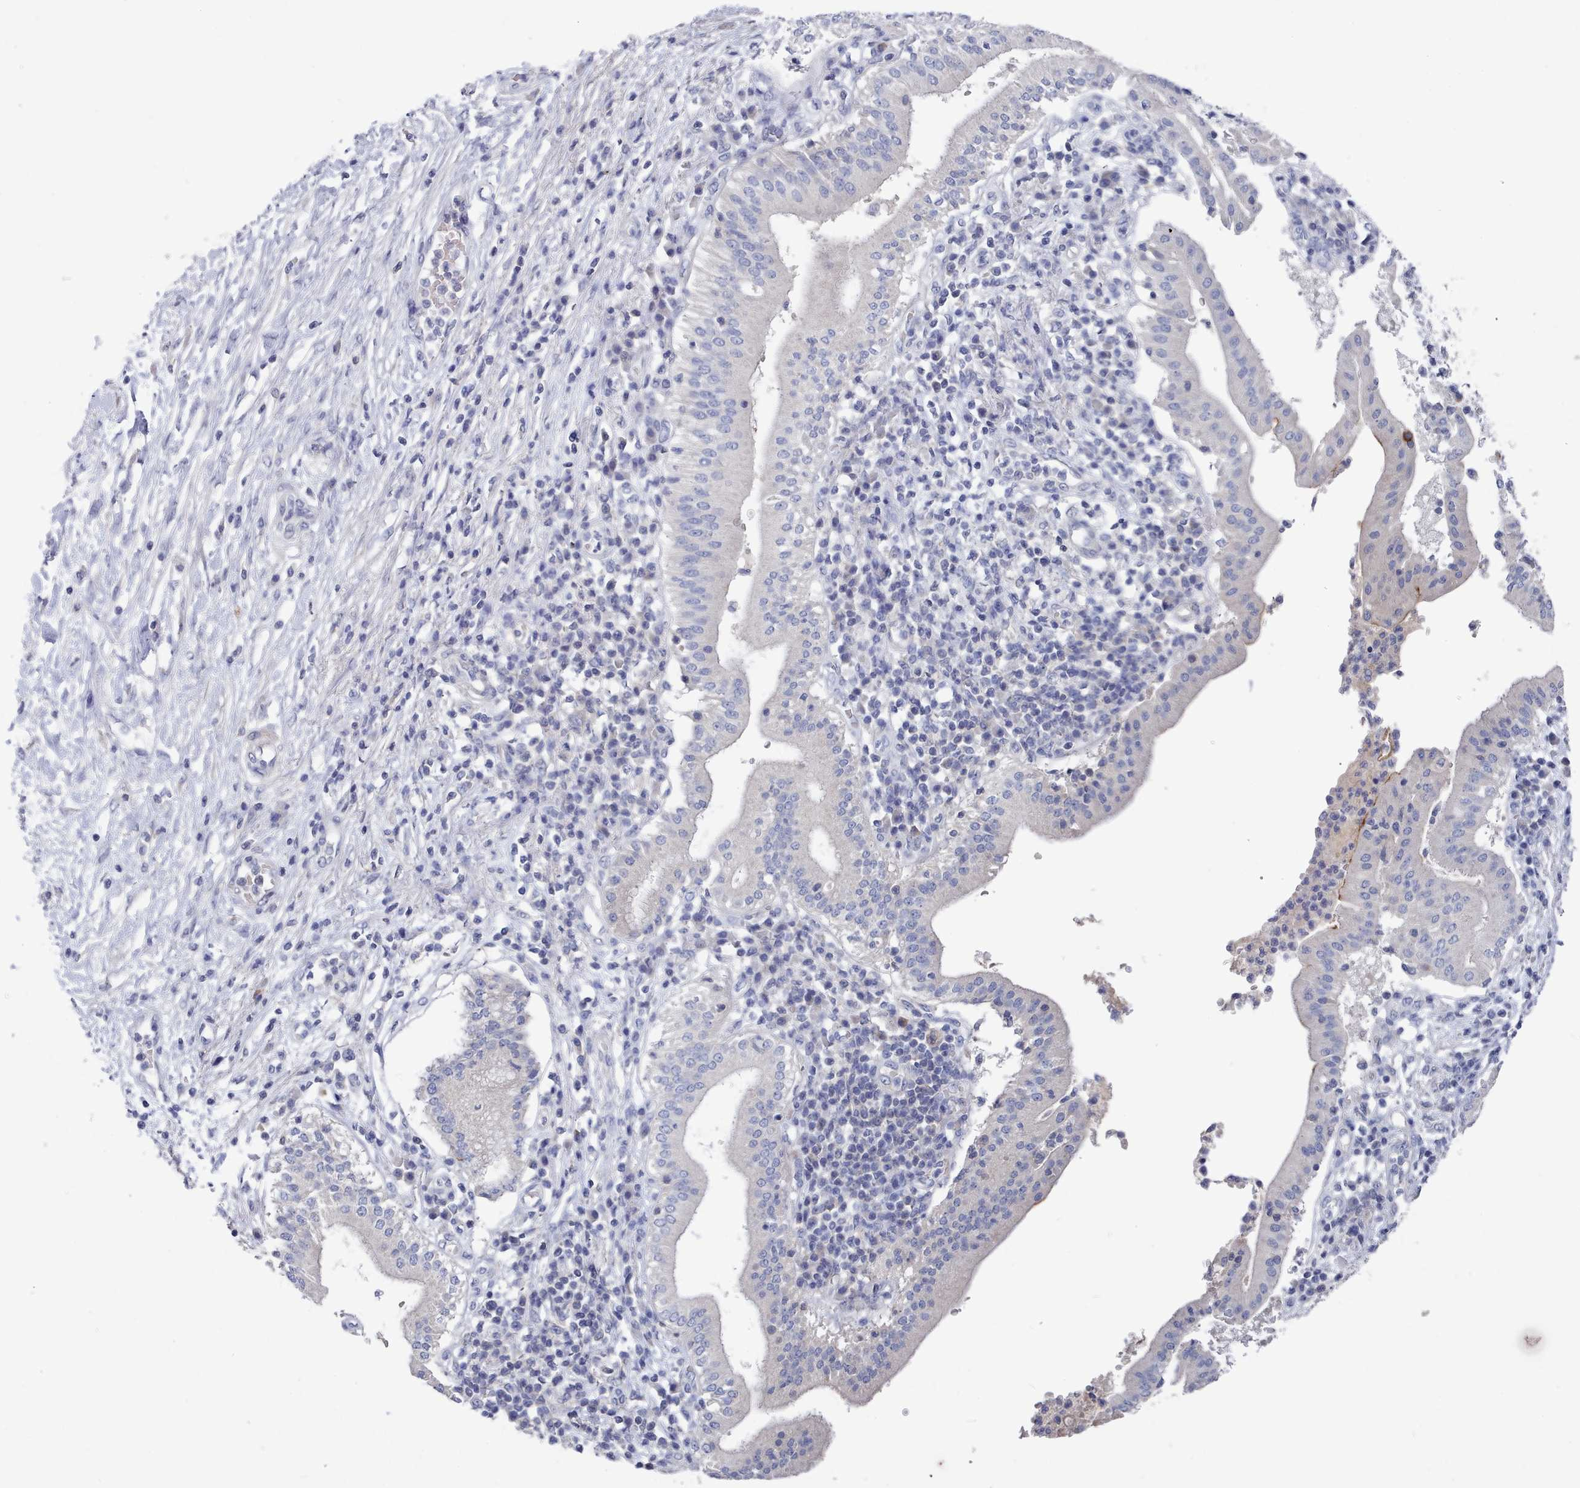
{"staining": {"intensity": "negative", "quantity": "none", "location": "none"}, "tissue": "pancreatic cancer", "cell_type": "Tumor cells", "image_type": "cancer", "snomed": [{"axis": "morphology", "description": "Adenocarcinoma, NOS"}, {"axis": "topography", "description": "Pancreas"}], "caption": "High magnification brightfield microscopy of pancreatic cancer stained with DAB (brown) and counterstained with hematoxylin (blue): tumor cells show no significant positivity.", "gene": "ACAD11", "patient": {"sex": "male", "age": 68}}